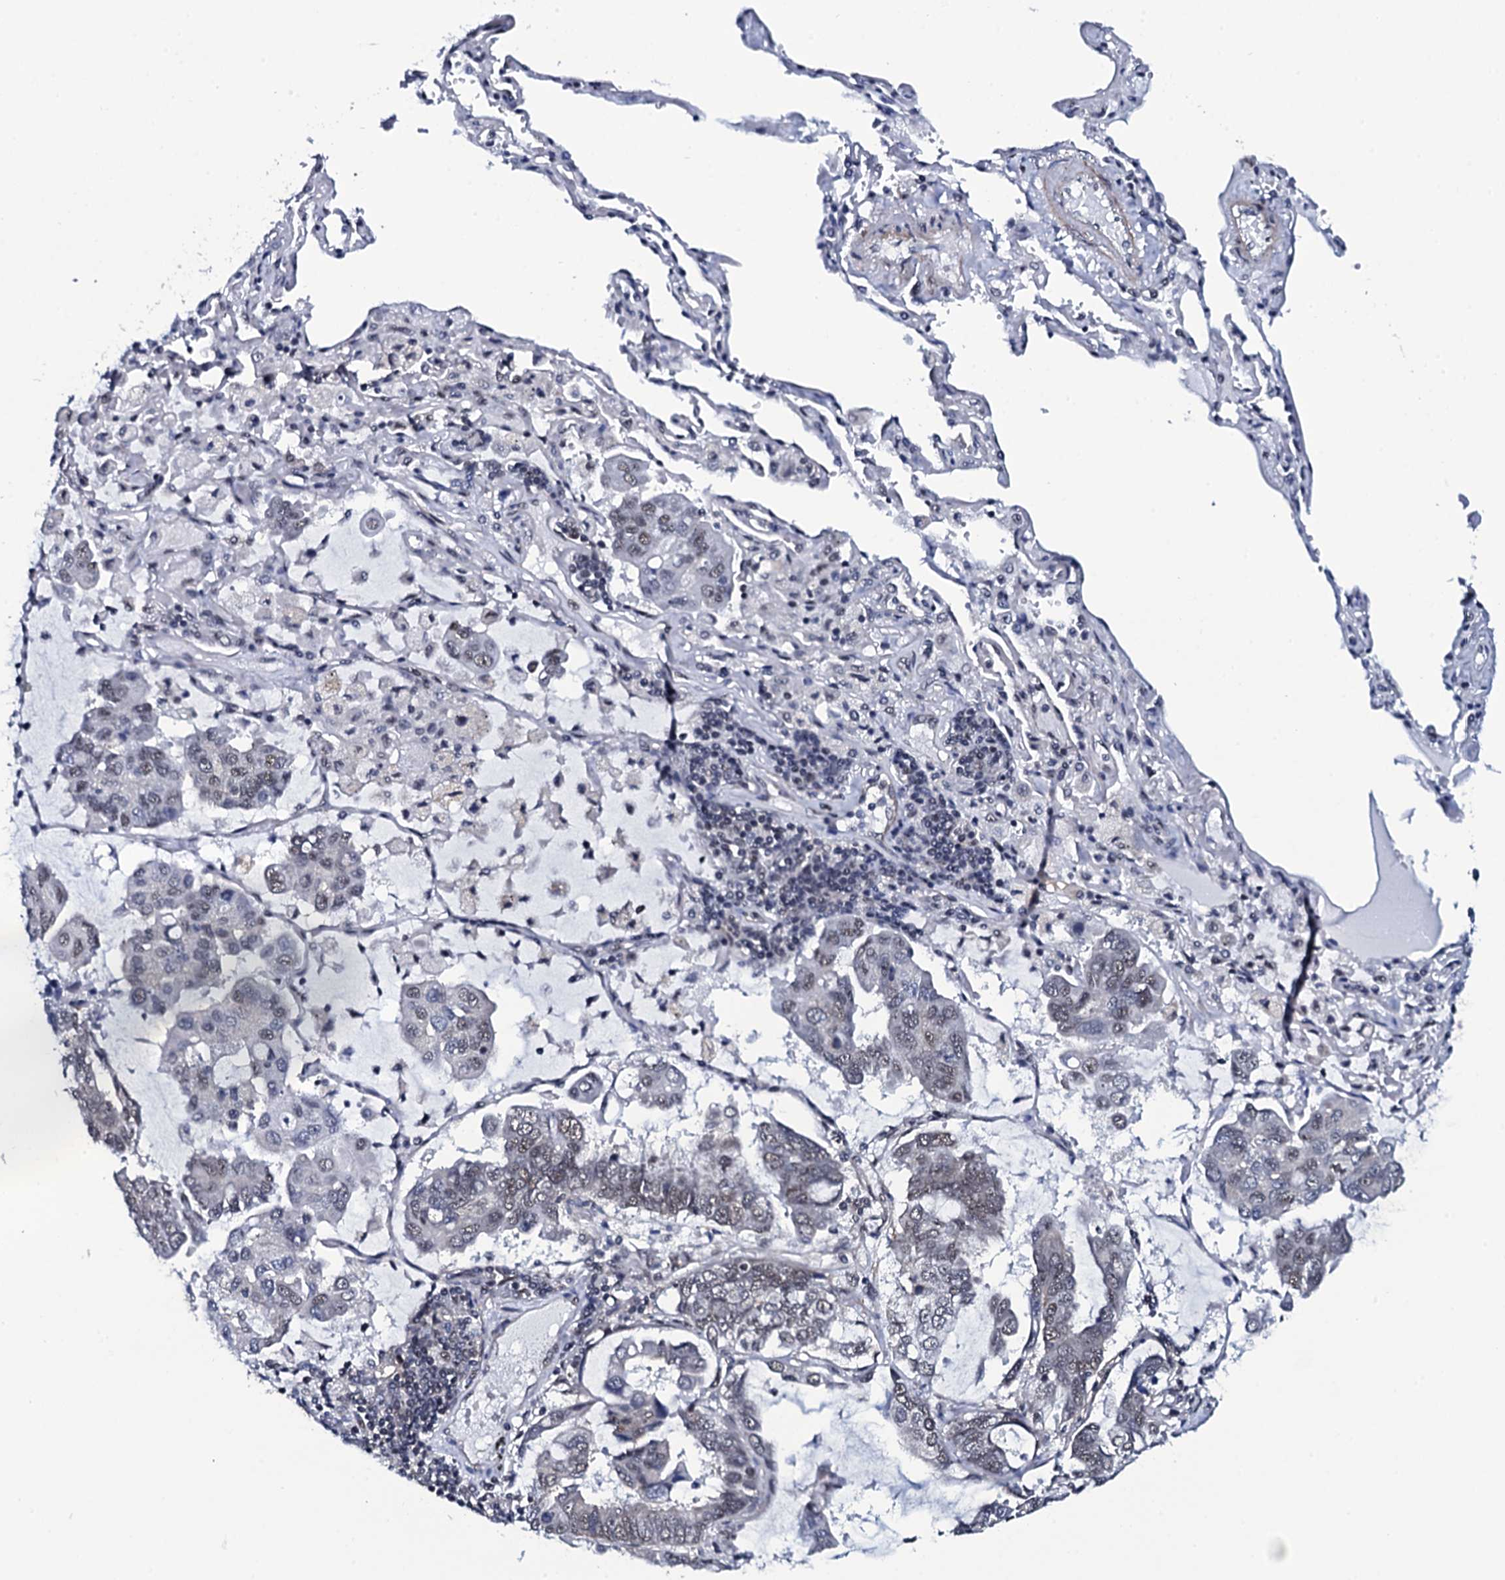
{"staining": {"intensity": "weak", "quantity": "<25%", "location": "nuclear"}, "tissue": "lung cancer", "cell_type": "Tumor cells", "image_type": "cancer", "snomed": [{"axis": "morphology", "description": "Adenocarcinoma, NOS"}, {"axis": "topography", "description": "Lung"}], "caption": "Histopathology image shows no significant protein staining in tumor cells of lung adenocarcinoma.", "gene": "CWC15", "patient": {"sex": "male", "age": 64}}